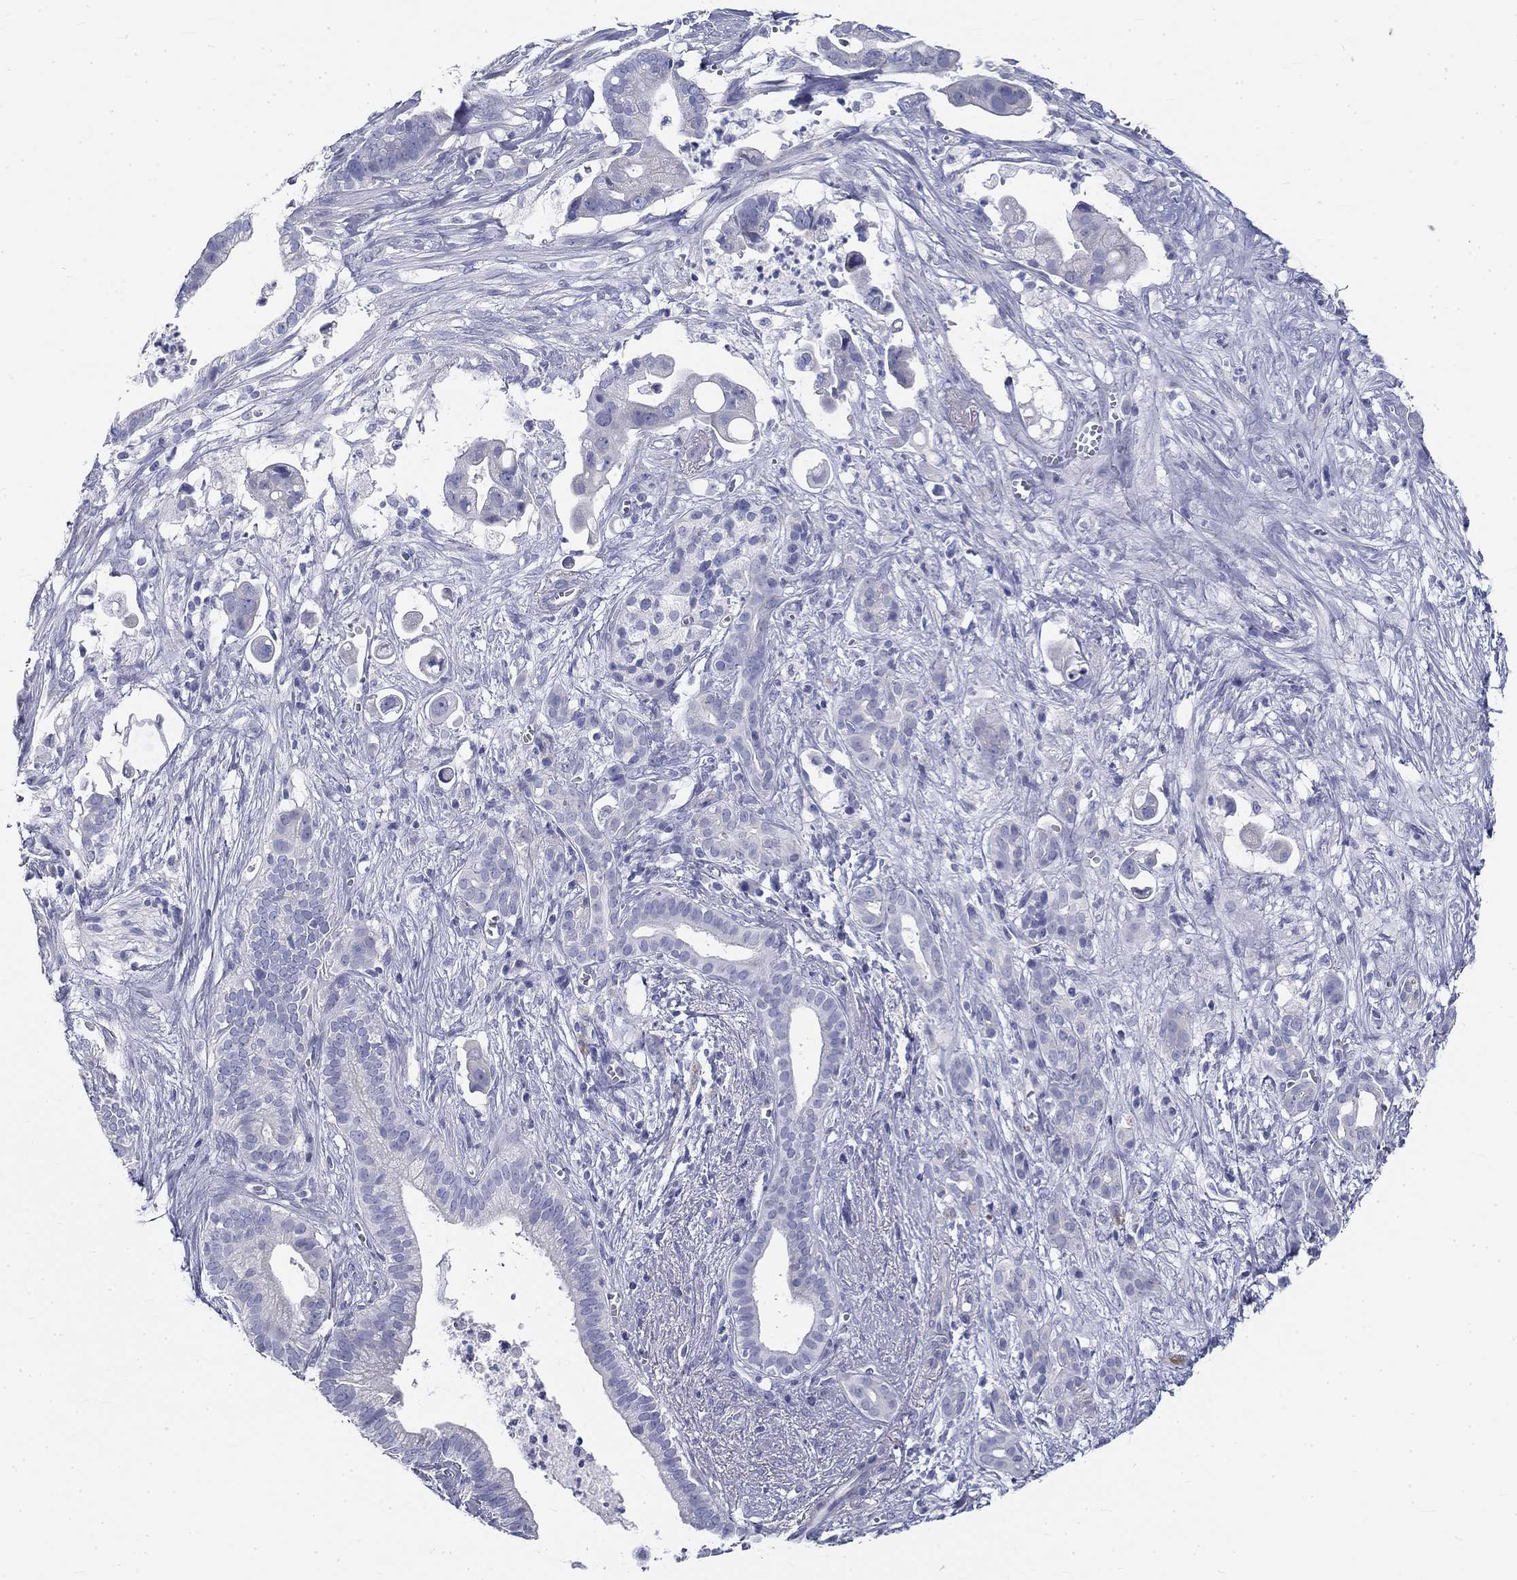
{"staining": {"intensity": "negative", "quantity": "none", "location": "none"}, "tissue": "pancreatic cancer", "cell_type": "Tumor cells", "image_type": "cancer", "snomed": [{"axis": "morphology", "description": "Adenocarcinoma, NOS"}, {"axis": "topography", "description": "Pancreas"}], "caption": "Human pancreatic cancer stained for a protein using IHC displays no staining in tumor cells.", "gene": "GALNTL5", "patient": {"sex": "male", "age": 61}}